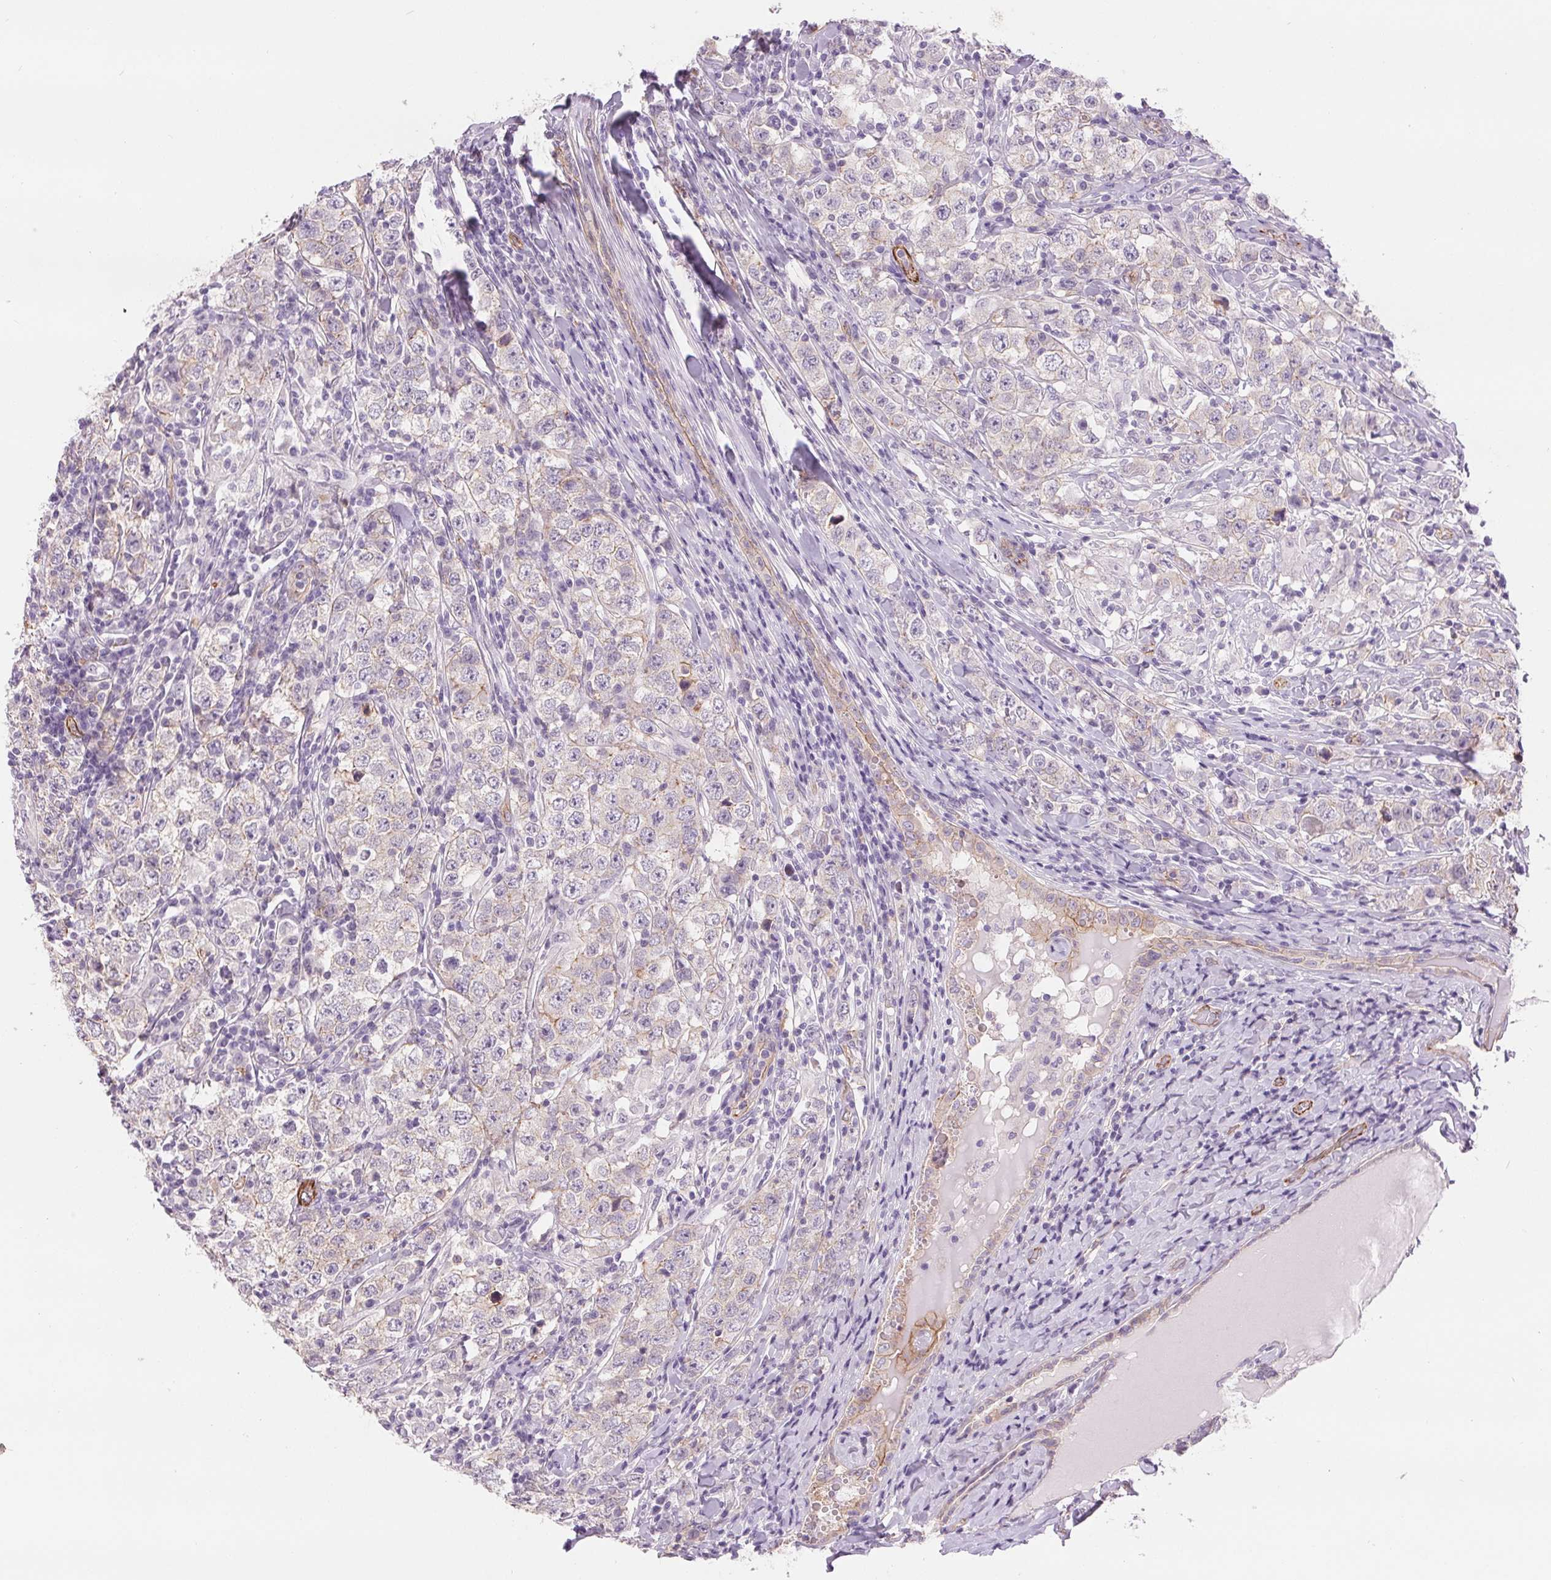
{"staining": {"intensity": "negative", "quantity": "none", "location": "none"}, "tissue": "testis cancer", "cell_type": "Tumor cells", "image_type": "cancer", "snomed": [{"axis": "morphology", "description": "Seminoma, NOS"}, {"axis": "morphology", "description": "Carcinoma, Embryonal, NOS"}, {"axis": "topography", "description": "Testis"}], "caption": "Immunohistochemical staining of testis cancer (seminoma) displays no significant expression in tumor cells. Nuclei are stained in blue.", "gene": "DIXDC1", "patient": {"sex": "male", "age": 41}}